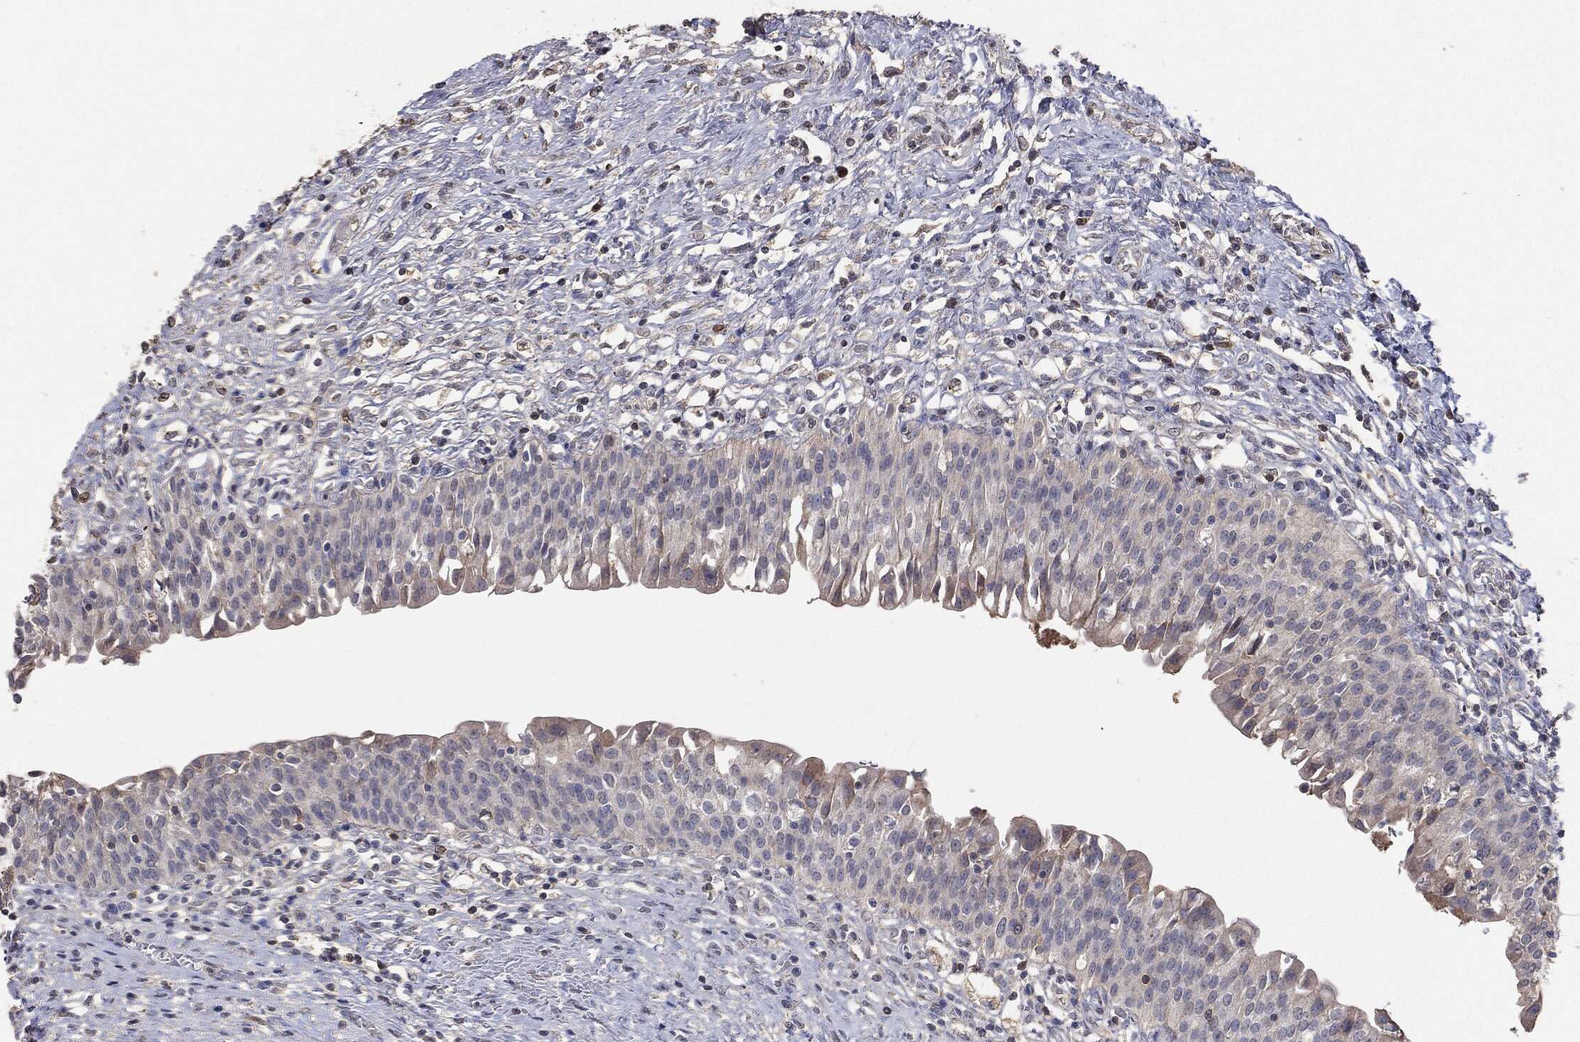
{"staining": {"intensity": "weak", "quantity": "<25%", "location": "cytoplasmic/membranous"}, "tissue": "urinary bladder", "cell_type": "Urothelial cells", "image_type": "normal", "snomed": [{"axis": "morphology", "description": "Normal tissue, NOS"}, {"axis": "topography", "description": "Urinary bladder"}], "caption": "Urothelial cells show no significant expression in benign urinary bladder. (IHC, brightfield microscopy, high magnification).", "gene": "SNAP25", "patient": {"sex": "male", "age": 76}}